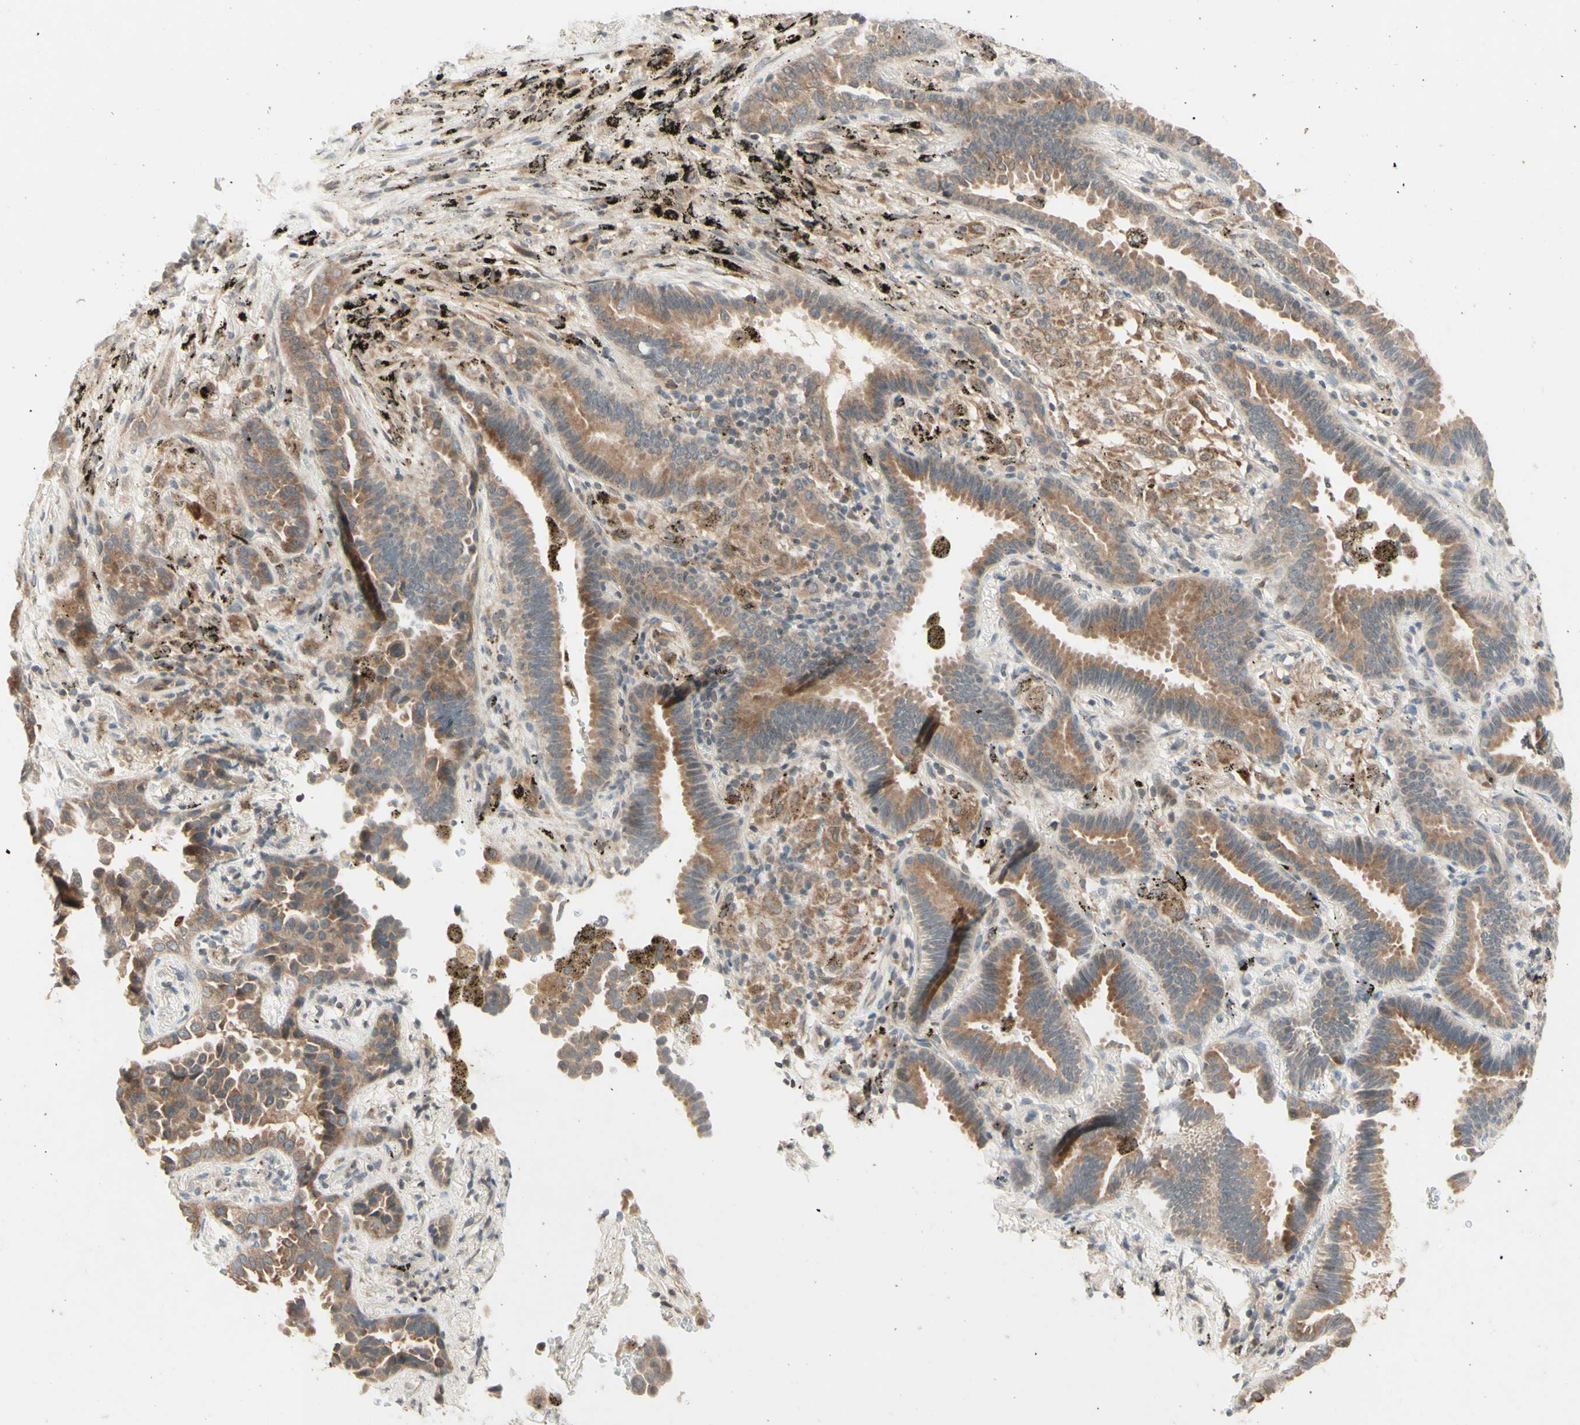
{"staining": {"intensity": "weak", "quantity": ">75%", "location": "cytoplasmic/membranous"}, "tissue": "lung cancer", "cell_type": "Tumor cells", "image_type": "cancer", "snomed": [{"axis": "morphology", "description": "Normal tissue, NOS"}, {"axis": "morphology", "description": "Adenocarcinoma, NOS"}, {"axis": "topography", "description": "Lung"}], "caption": "Protein analysis of lung cancer tissue displays weak cytoplasmic/membranous staining in approximately >75% of tumor cells. Using DAB (brown) and hematoxylin (blue) stains, captured at high magnification using brightfield microscopy.", "gene": "ZW10", "patient": {"sex": "male", "age": 59}}